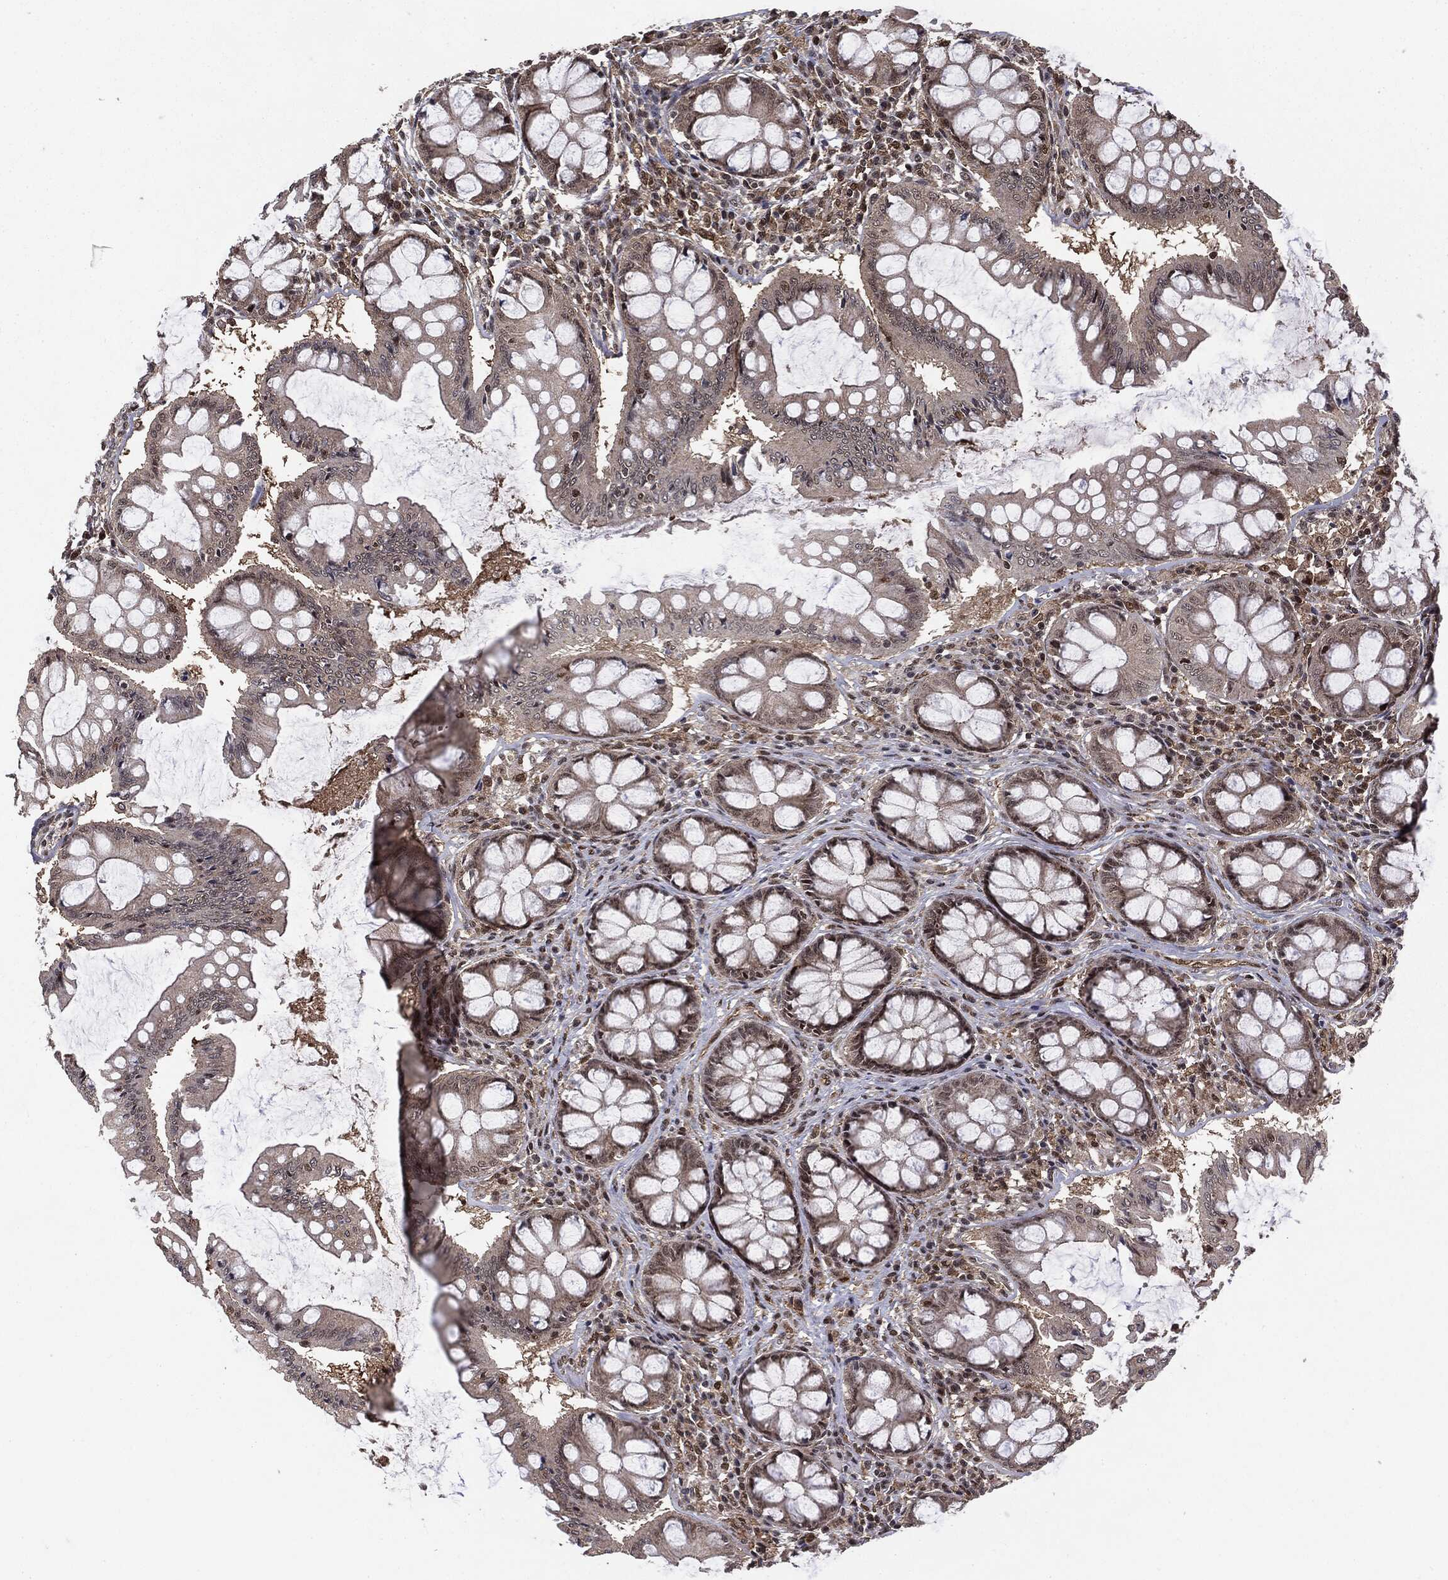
{"staining": {"intensity": "moderate", "quantity": ">75%", "location": "nuclear"}, "tissue": "colon", "cell_type": "Endothelial cells", "image_type": "normal", "snomed": [{"axis": "morphology", "description": "Normal tissue, NOS"}, {"axis": "topography", "description": "Colon"}], "caption": "Immunohistochemical staining of benign colon reveals moderate nuclear protein positivity in about >75% of endothelial cells. The protein of interest is stained brown, and the nuclei are stained in blue (DAB IHC with brightfield microscopy, high magnification).", "gene": "PTPA", "patient": {"sex": "female", "age": 65}}